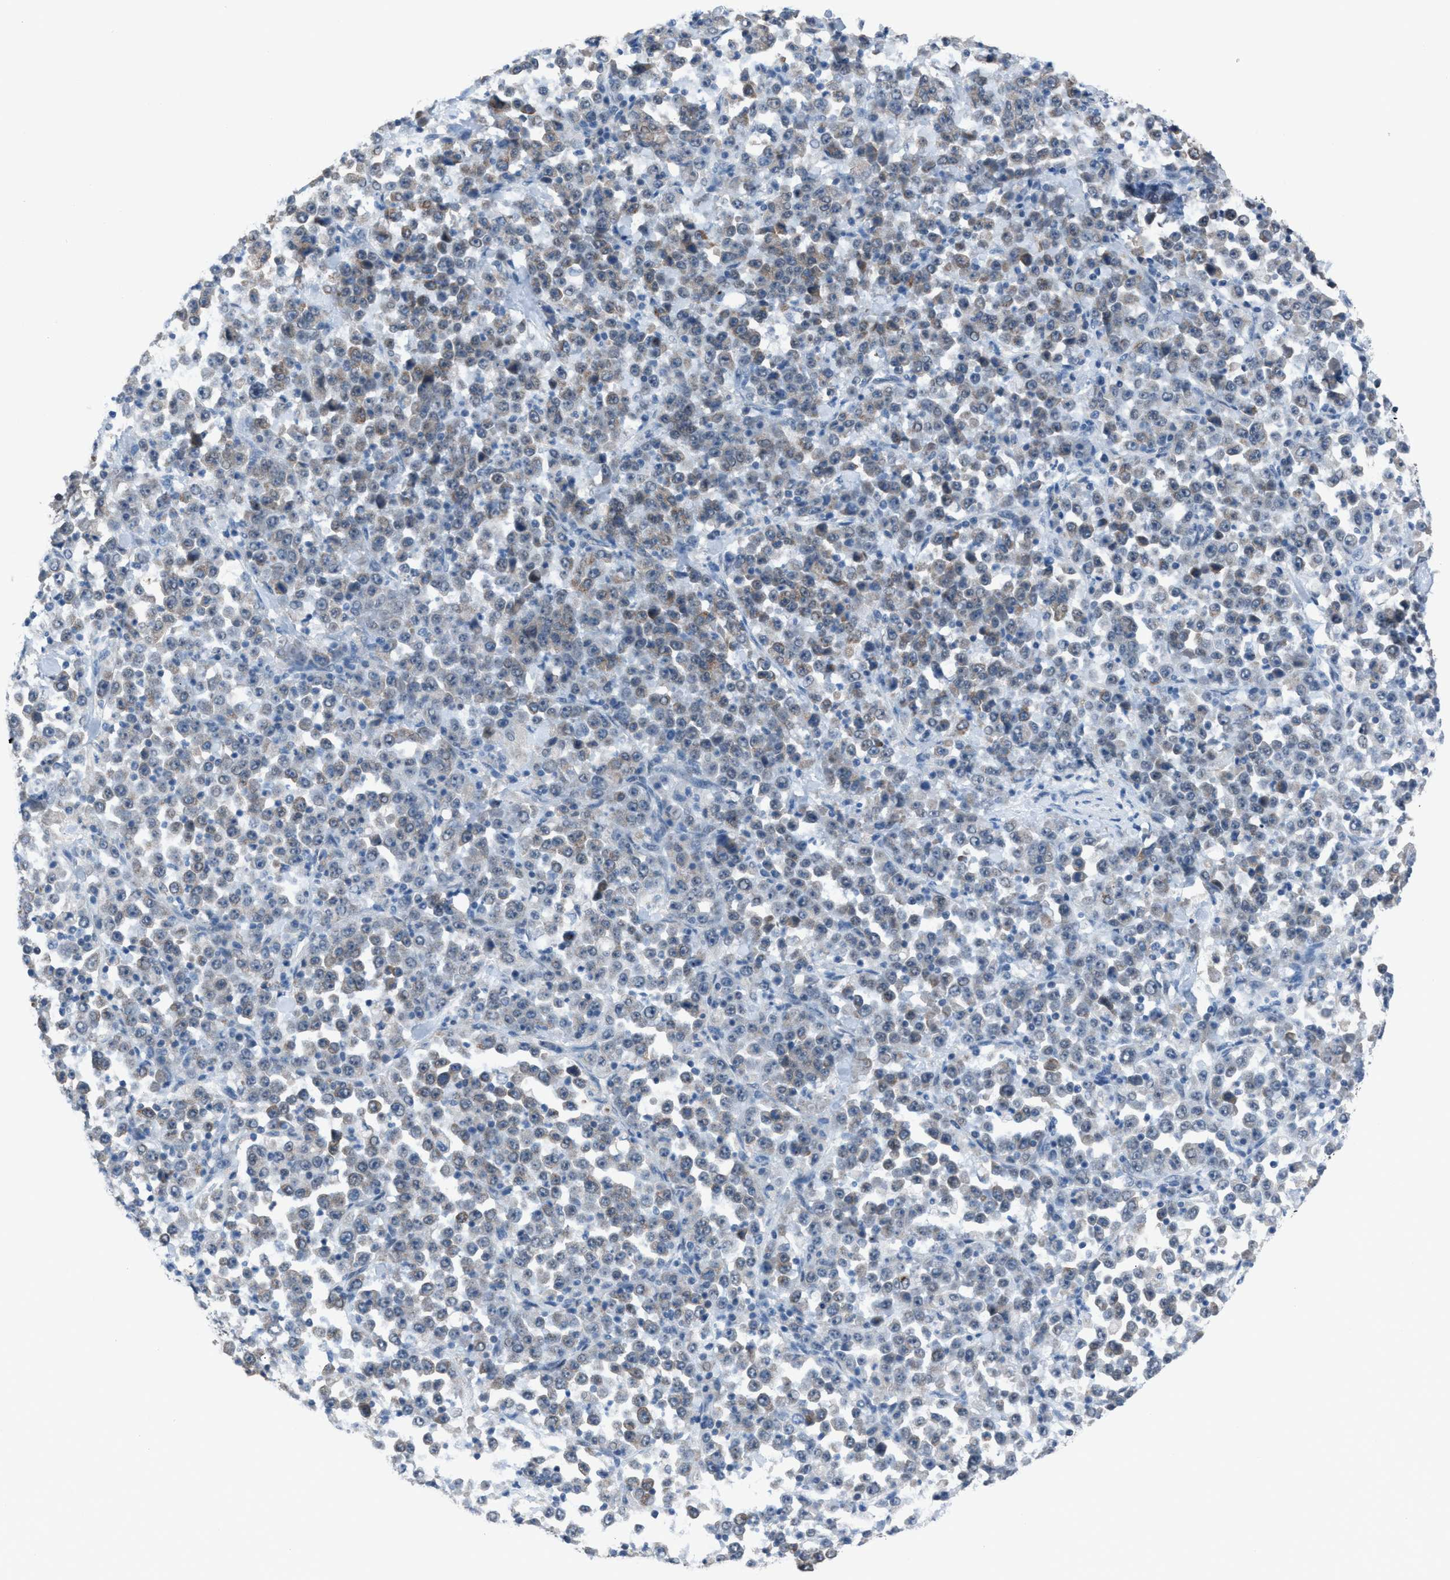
{"staining": {"intensity": "weak", "quantity": "25%-75%", "location": "cytoplasmic/membranous"}, "tissue": "stomach cancer", "cell_type": "Tumor cells", "image_type": "cancer", "snomed": [{"axis": "morphology", "description": "Normal tissue, NOS"}, {"axis": "morphology", "description": "Adenocarcinoma, NOS"}, {"axis": "topography", "description": "Stomach, upper"}, {"axis": "topography", "description": "Stomach"}], "caption": "High-power microscopy captured an immunohistochemistry photomicrograph of stomach cancer (adenocarcinoma), revealing weak cytoplasmic/membranous expression in about 25%-75% of tumor cells.", "gene": "ANAPC11", "patient": {"sex": "male", "age": 59}}